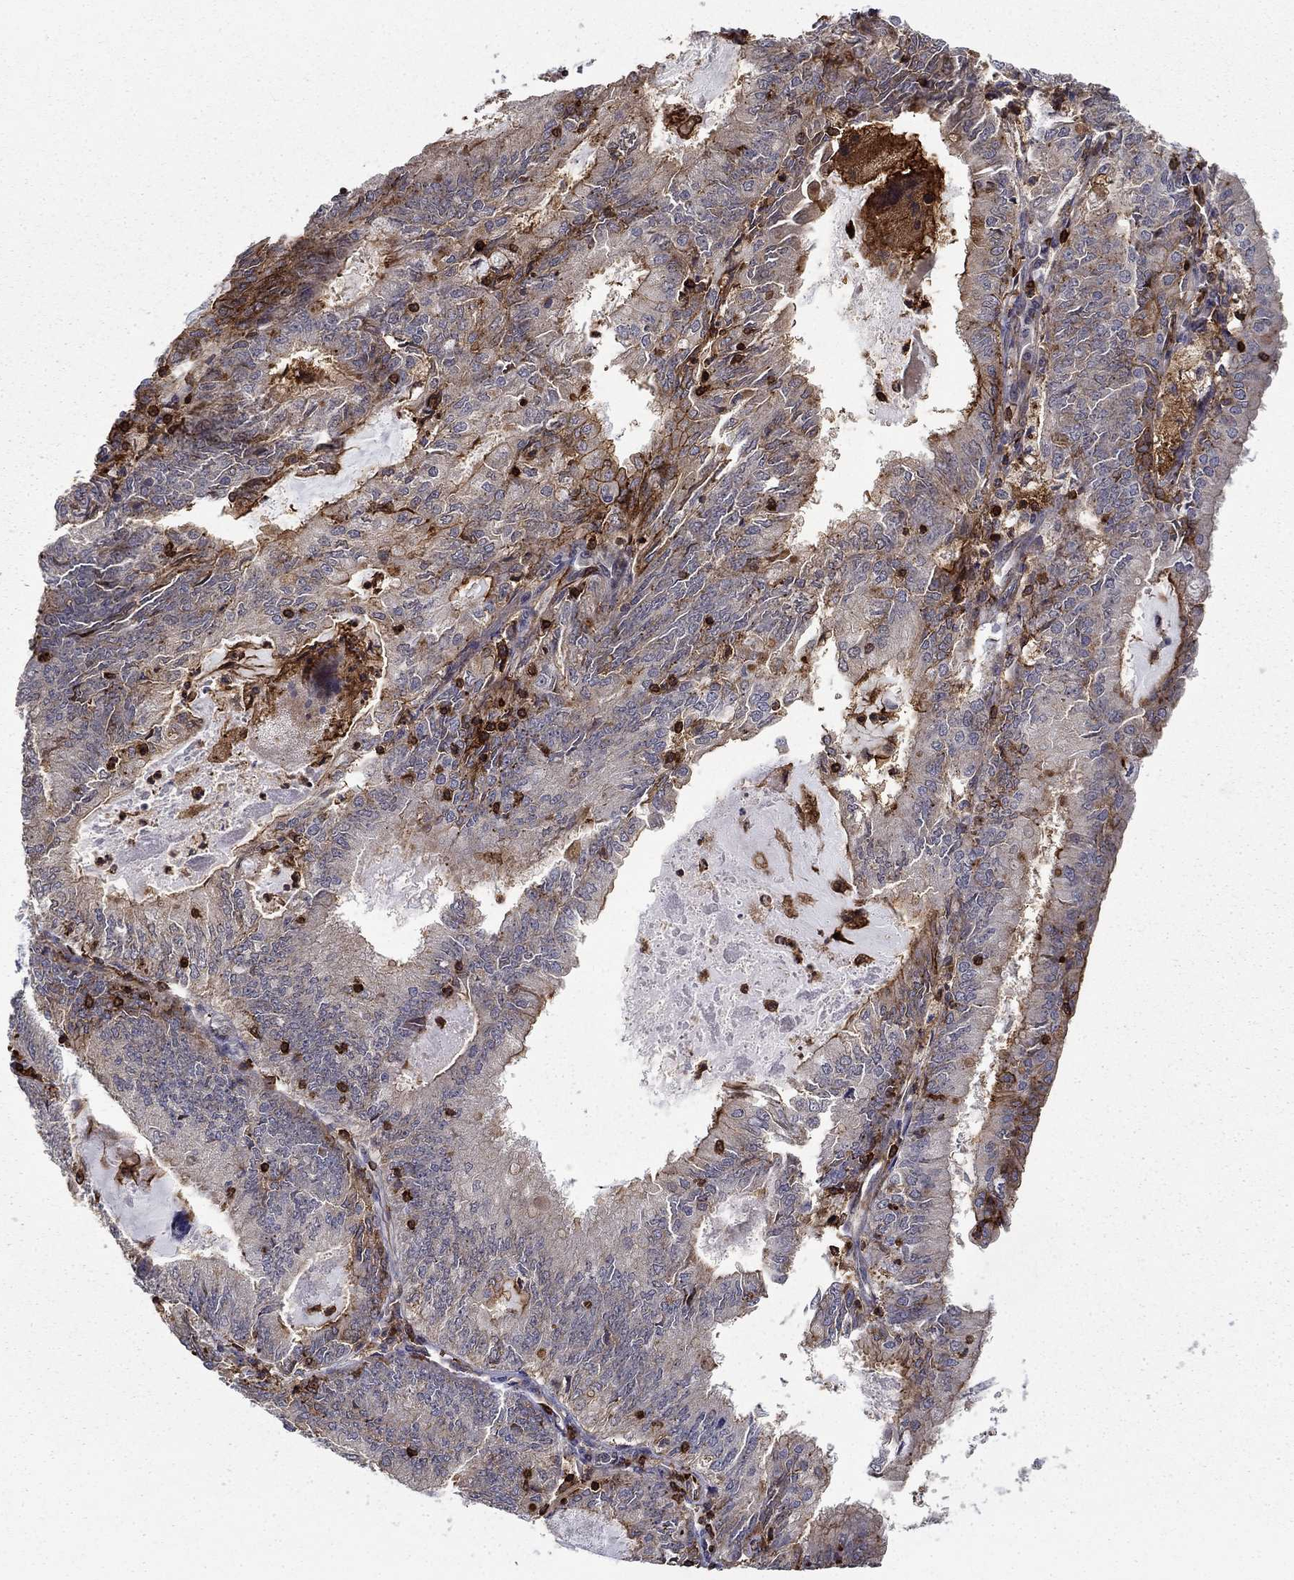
{"staining": {"intensity": "strong", "quantity": "<25%", "location": "cytoplasmic/membranous"}, "tissue": "endometrial cancer", "cell_type": "Tumor cells", "image_type": "cancer", "snomed": [{"axis": "morphology", "description": "Adenocarcinoma, NOS"}, {"axis": "topography", "description": "Endometrium"}], "caption": "Brown immunohistochemical staining in adenocarcinoma (endometrial) displays strong cytoplasmic/membranous expression in about <25% of tumor cells. (DAB (3,3'-diaminobenzidine) IHC, brown staining for protein, blue staining for nuclei).", "gene": "ADM", "patient": {"sex": "female", "age": 57}}